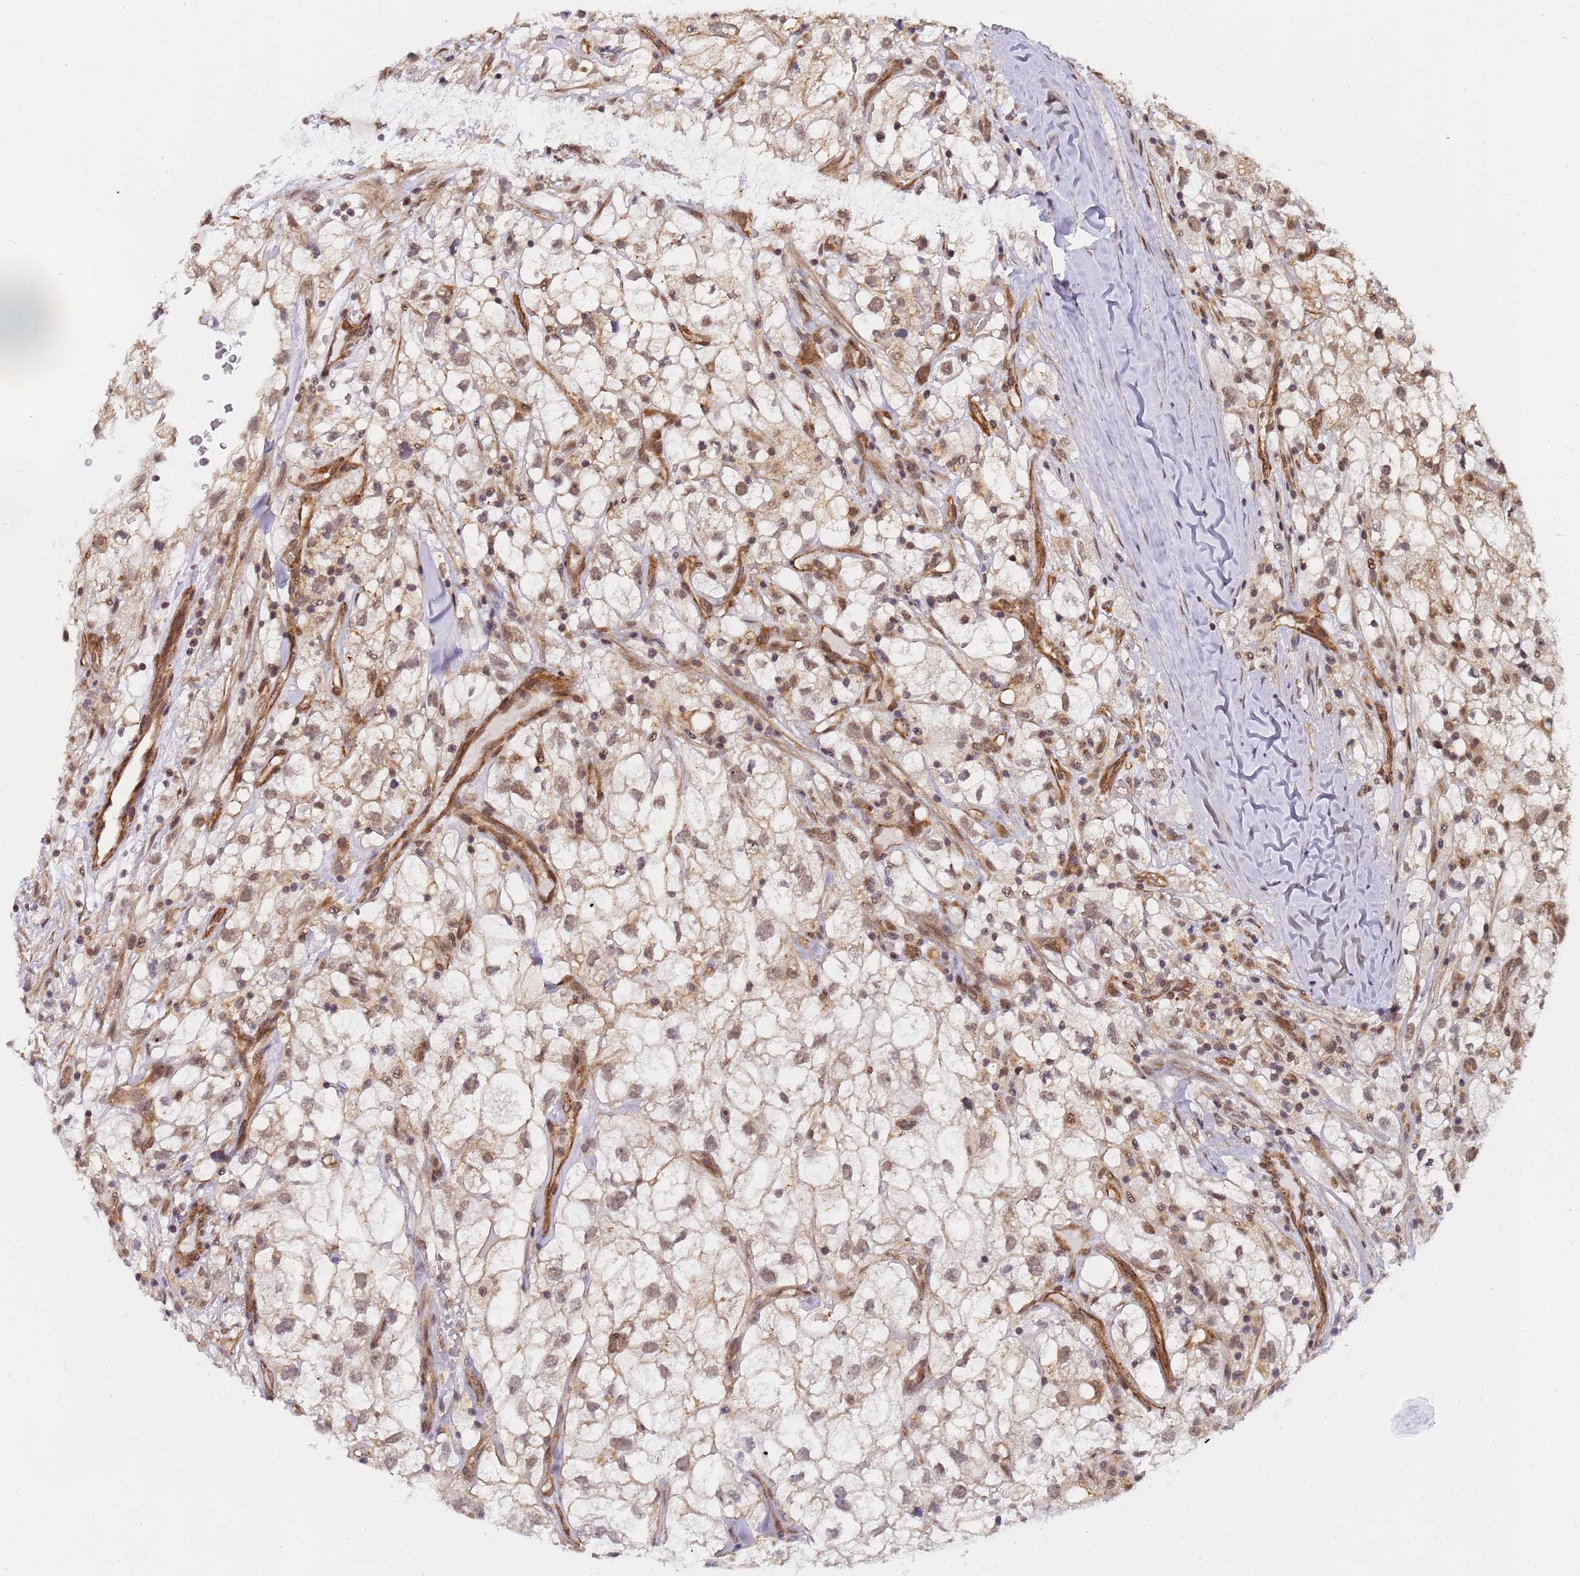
{"staining": {"intensity": "weak", "quantity": "25%-75%", "location": "nuclear"}, "tissue": "renal cancer", "cell_type": "Tumor cells", "image_type": "cancer", "snomed": [{"axis": "morphology", "description": "Adenocarcinoma, NOS"}, {"axis": "topography", "description": "Kidney"}], "caption": "A low amount of weak nuclear expression is identified in approximately 25%-75% of tumor cells in renal adenocarcinoma tissue. Nuclei are stained in blue.", "gene": "EMC2", "patient": {"sex": "male", "age": 59}}